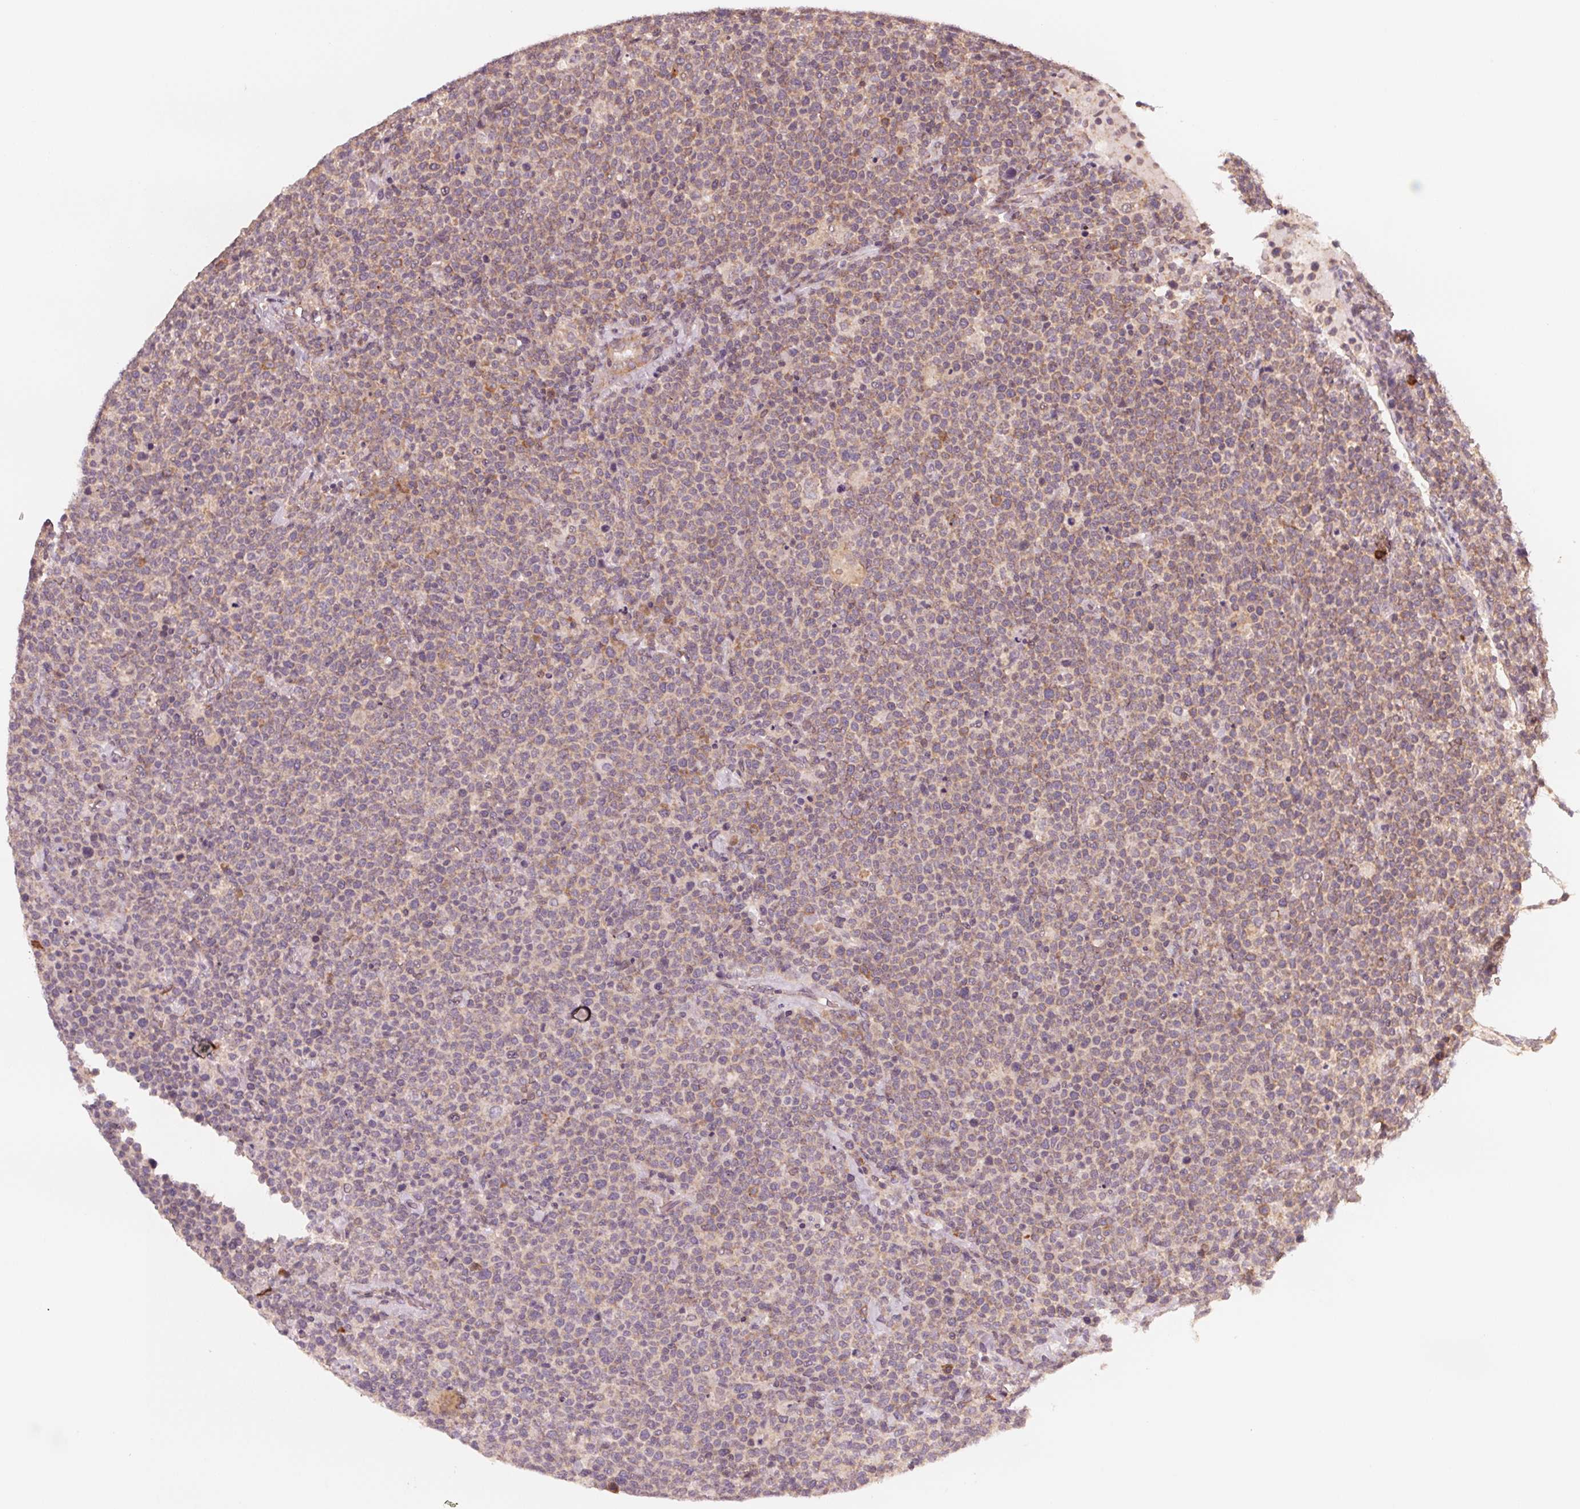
{"staining": {"intensity": "weak", "quantity": "<25%", "location": "cytoplasmic/membranous"}, "tissue": "lymphoma", "cell_type": "Tumor cells", "image_type": "cancer", "snomed": [{"axis": "morphology", "description": "Malignant lymphoma, non-Hodgkin's type, High grade"}, {"axis": "topography", "description": "Lymph node"}], "caption": "Immunohistochemistry of malignant lymphoma, non-Hodgkin's type (high-grade) displays no positivity in tumor cells.", "gene": "GIGYF2", "patient": {"sex": "male", "age": 61}}